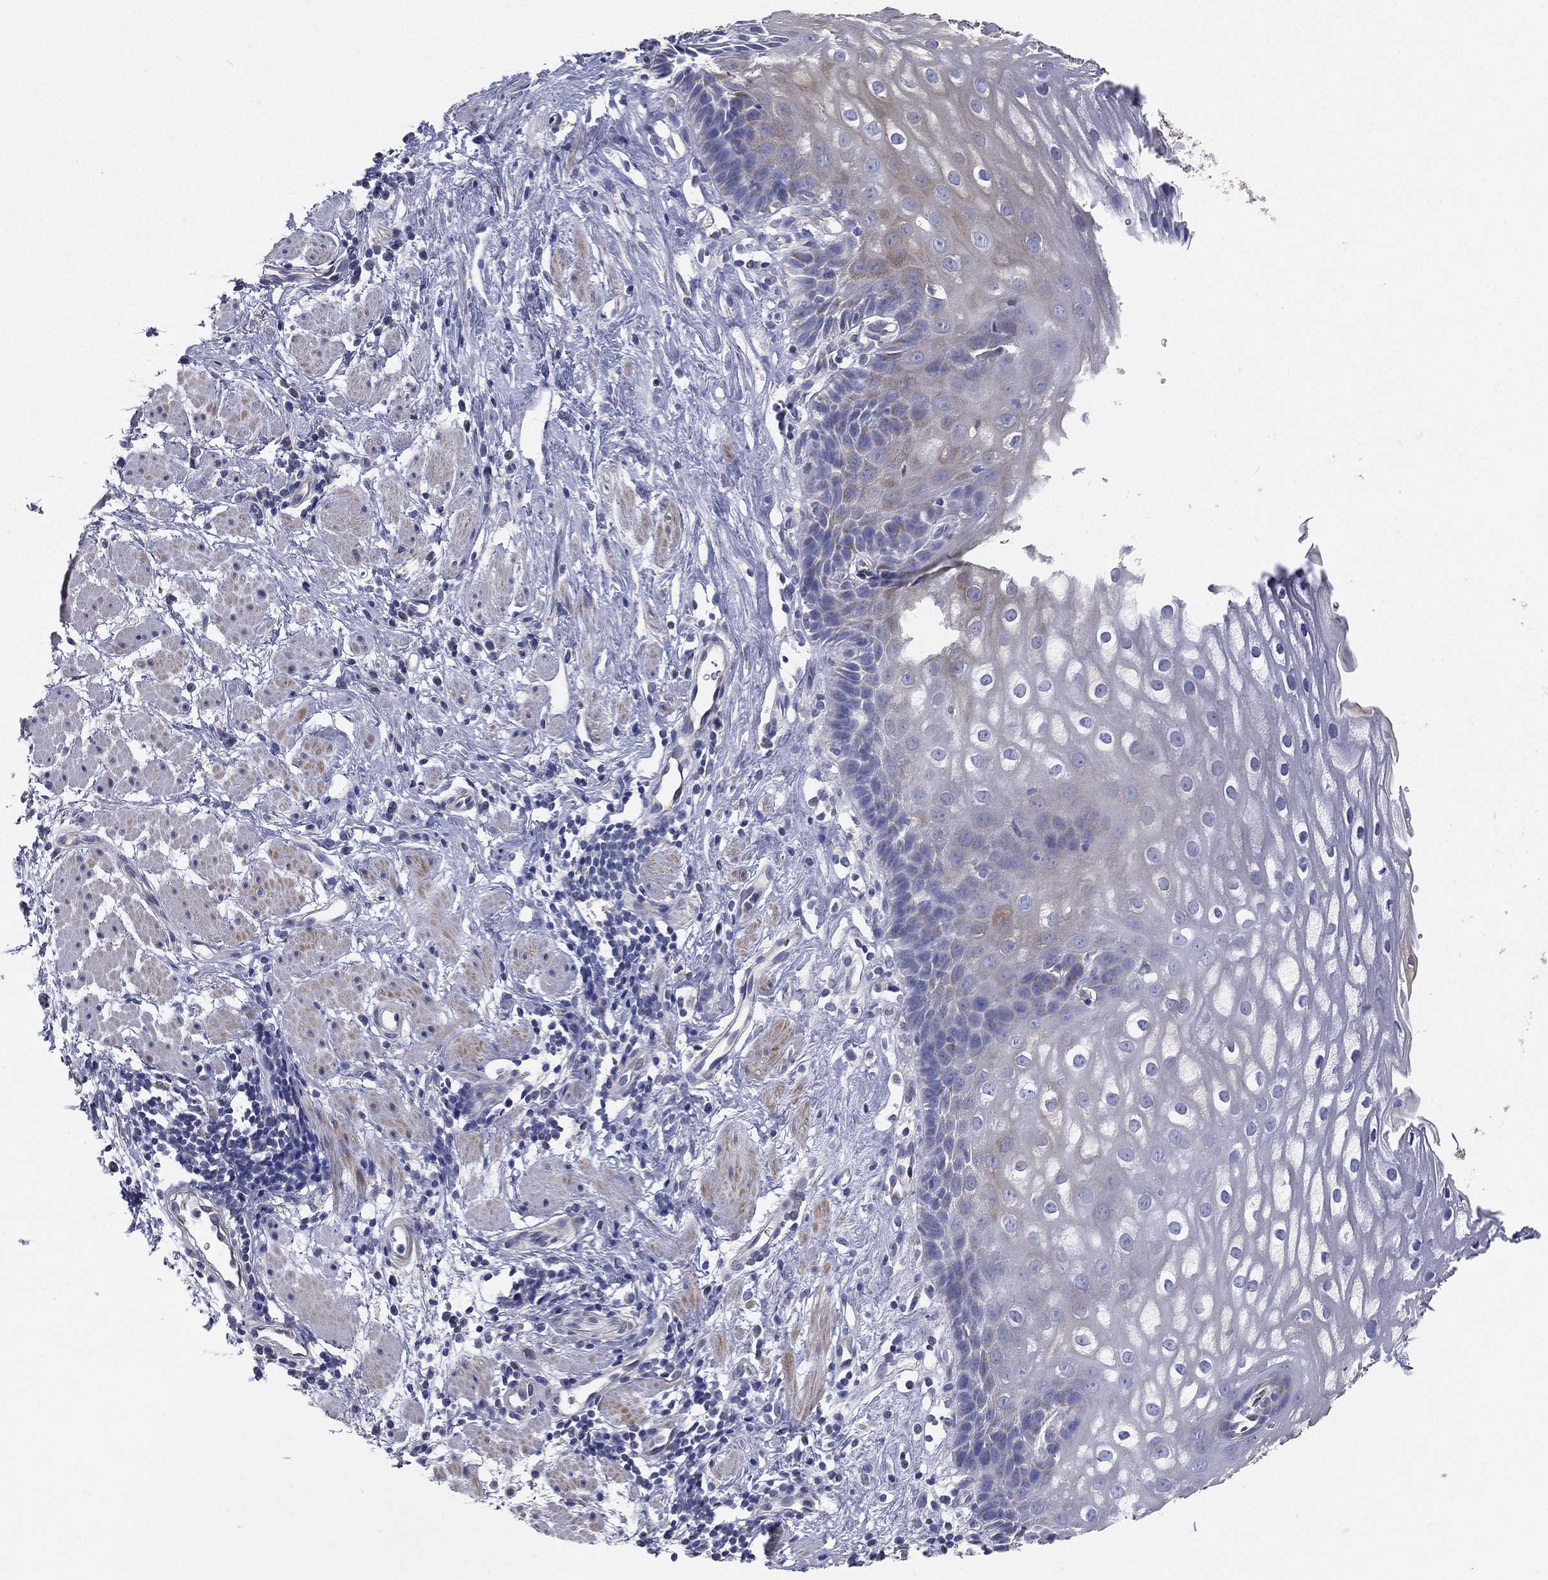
{"staining": {"intensity": "negative", "quantity": "none", "location": "none"}, "tissue": "esophagus", "cell_type": "Squamous epithelial cells", "image_type": "normal", "snomed": [{"axis": "morphology", "description": "Normal tissue, NOS"}, {"axis": "topography", "description": "Esophagus"}], "caption": "Immunohistochemical staining of benign human esophagus exhibits no significant staining in squamous epithelial cells. (DAB (3,3'-diaminobenzidine) immunohistochemistry (IHC), high magnification).", "gene": "PWWP3A", "patient": {"sex": "male", "age": 64}}